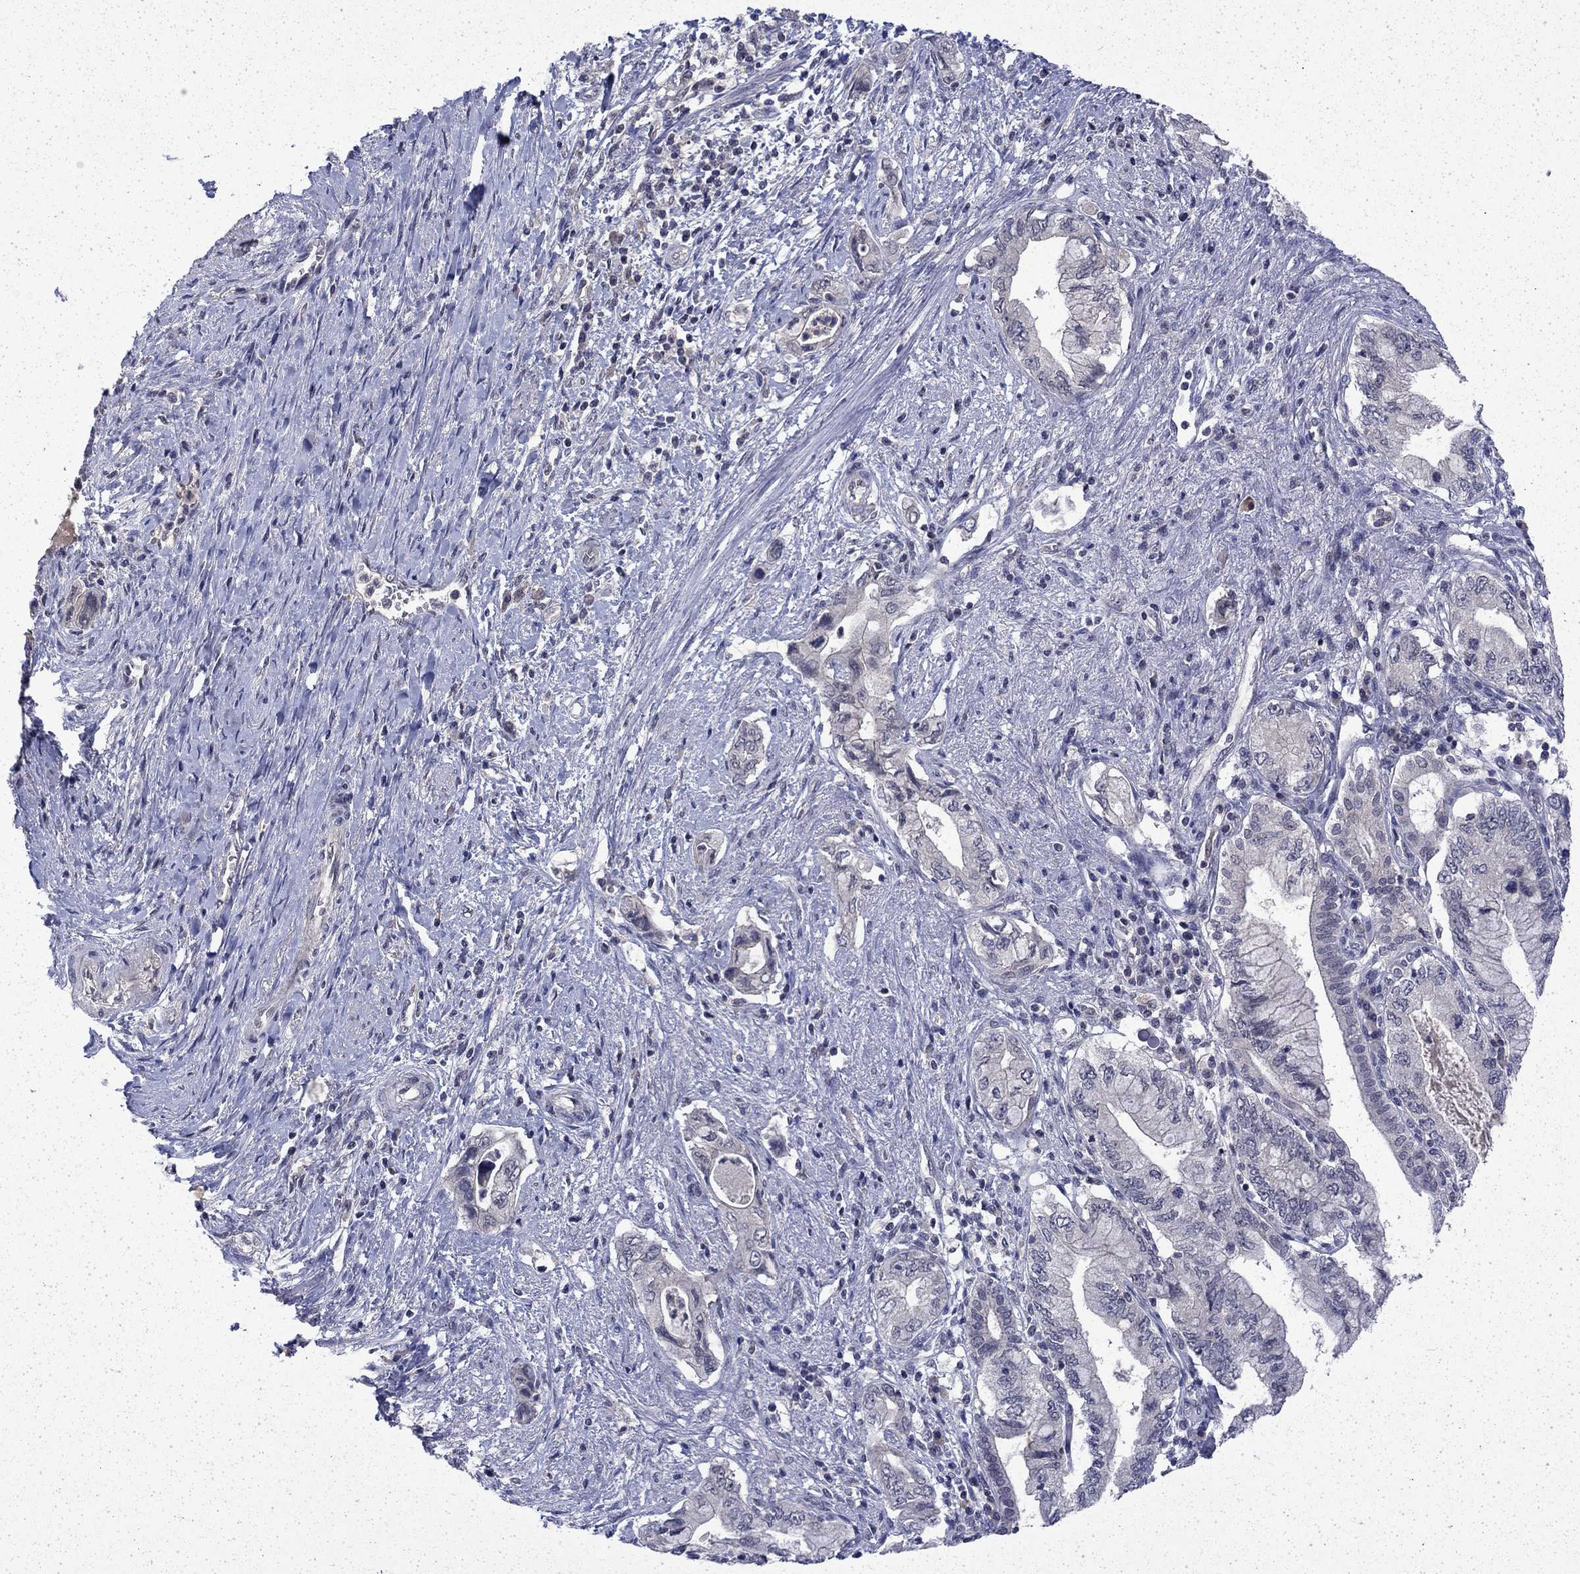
{"staining": {"intensity": "negative", "quantity": "none", "location": "none"}, "tissue": "pancreatic cancer", "cell_type": "Tumor cells", "image_type": "cancer", "snomed": [{"axis": "morphology", "description": "Adenocarcinoma, NOS"}, {"axis": "topography", "description": "Pancreas"}], "caption": "Immunohistochemical staining of pancreatic adenocarcinoma demonstrates no significant expression in tumor cells.", "gene": "CHAT", "patient": {"sex": "female", "age": 73}}